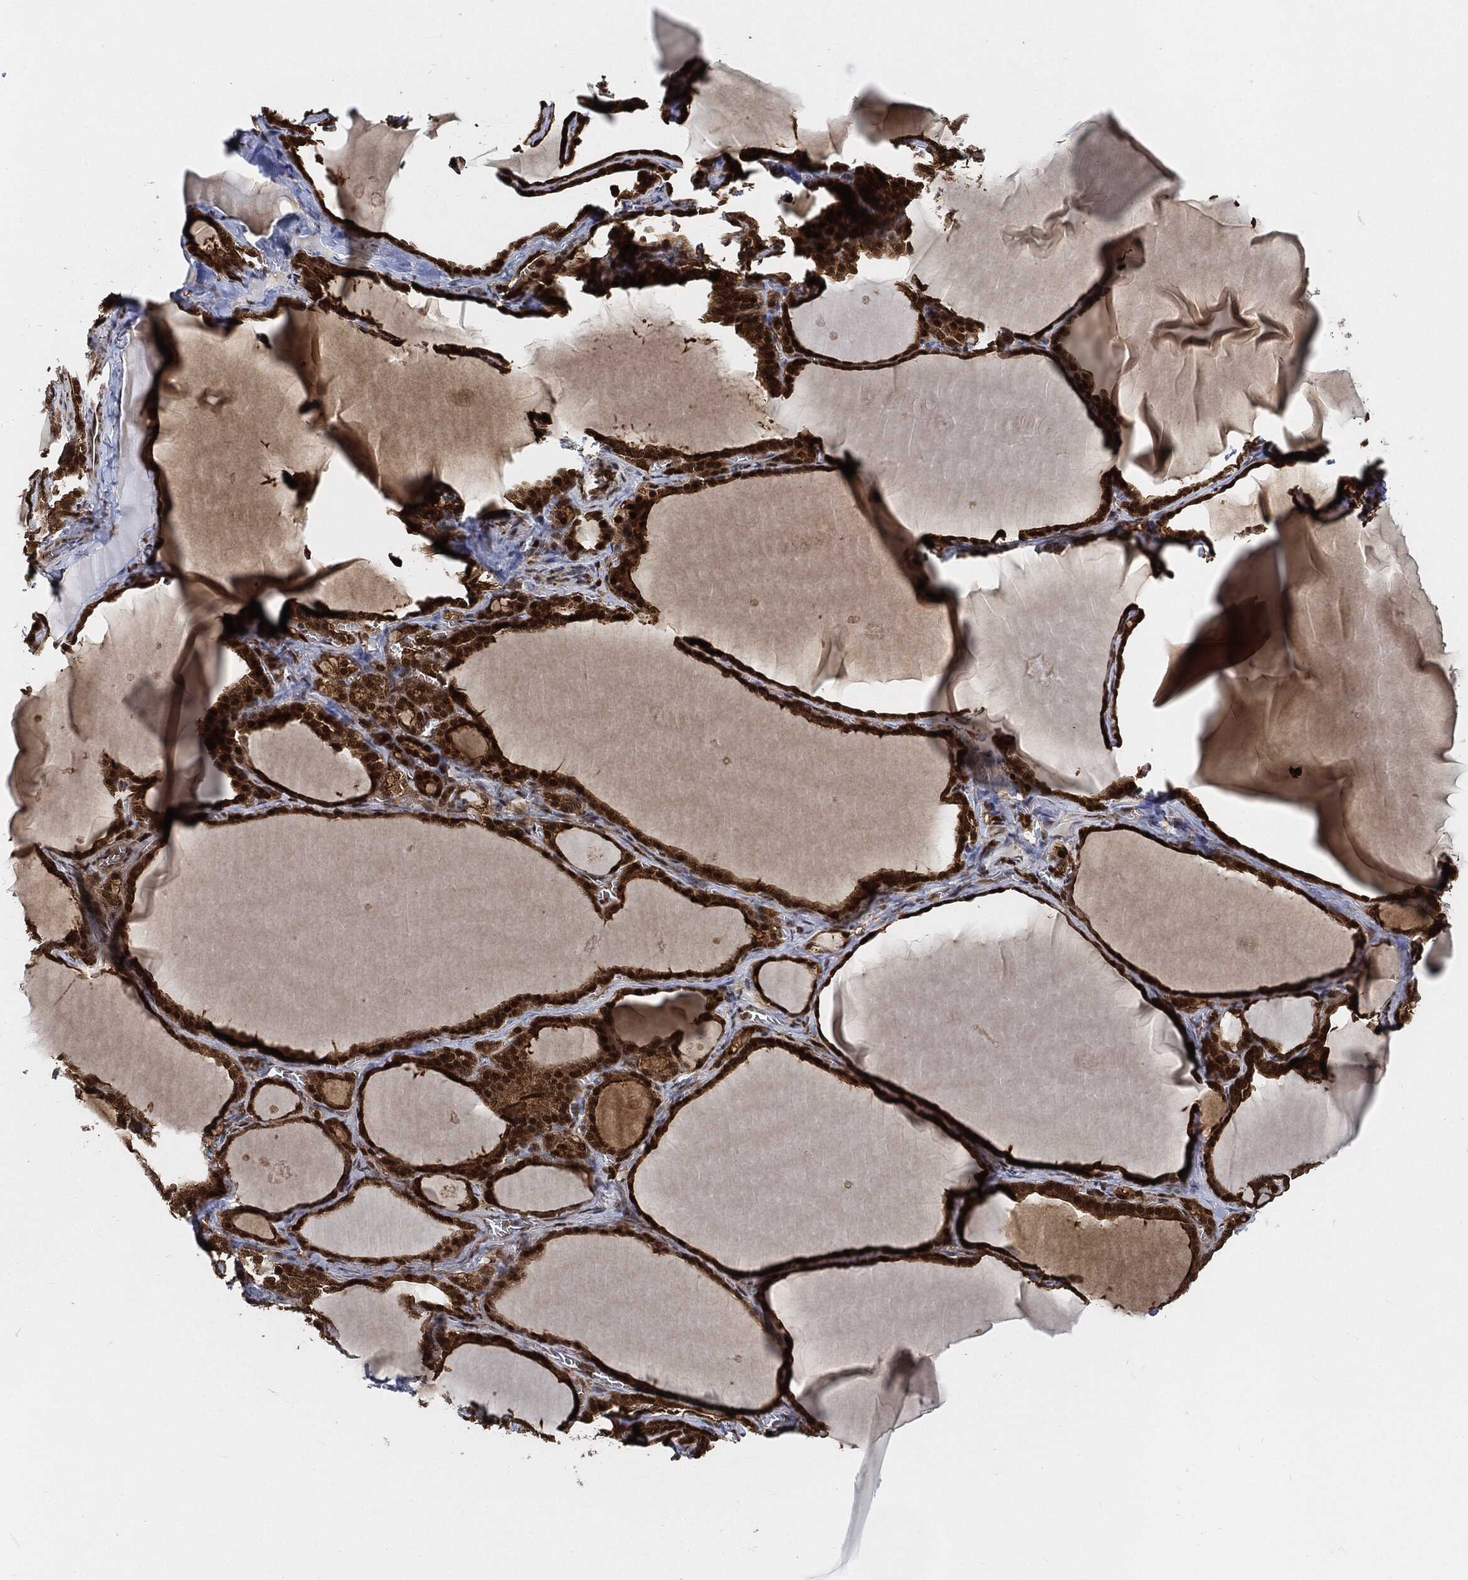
{"staining": {"intensity": "strong", "quantity": ">75%", "location": "cytoplasmic/membranous,nuclear"}, "tissue": "thyroid gland", "cell_type": "Glandular cells", "image_type": "normal", "snomed": [{"axis": "morphology", "description": "Normal tissue, NOS"}, {"axis": "morphology", "description": "Hyperplasia, NOS"}, {"axis": "topography", "description": "Thyroid gland"}], "caption": "Protein expression analysis of benign human thyroid gland reveals strong cytoplasmic/membranous,nuclear positivity in approximately >75% of glandular cells.", "gene": "CUTA", "patient": {"sex": "female", "age": 27}}